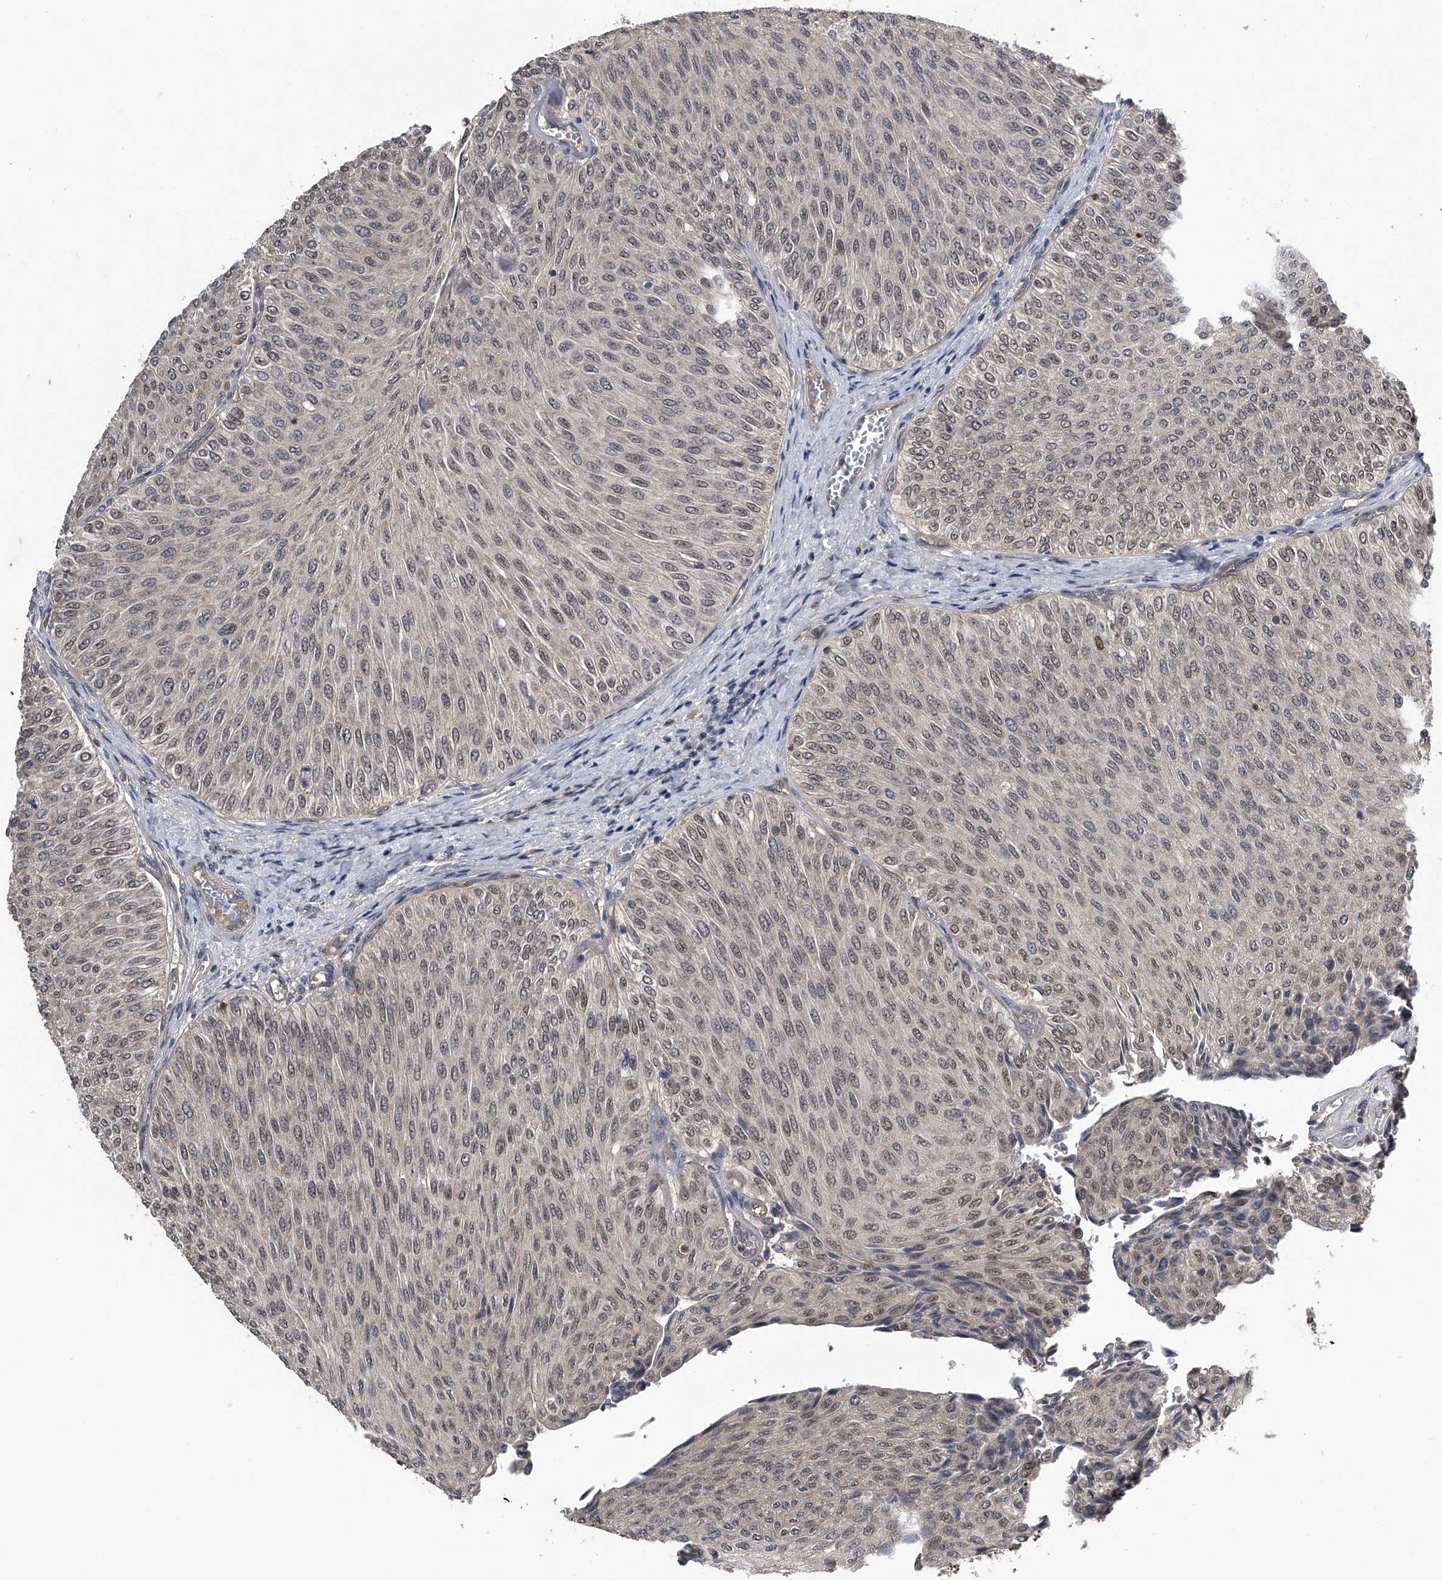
{"staining": {"intensity": "negative", "quantity": "none", "location": "none"}, "tissue": "urothelial cancer", "cell_type": "Tumor cells", "image_type": "cancer", "snomed": [{"axis": "morphology", "description": "Urothelial carcinoma, Low grade"}, {"axis": "topography", "description": "Urinary bladder"}], "caption": "IHC image of neoplastic tissue: human urothelial cancer stained with DAB displays no significant protein positivity in tumor cells.", "gene": "SLC12A8", "patient": {"sex": "male", "age": 78}}